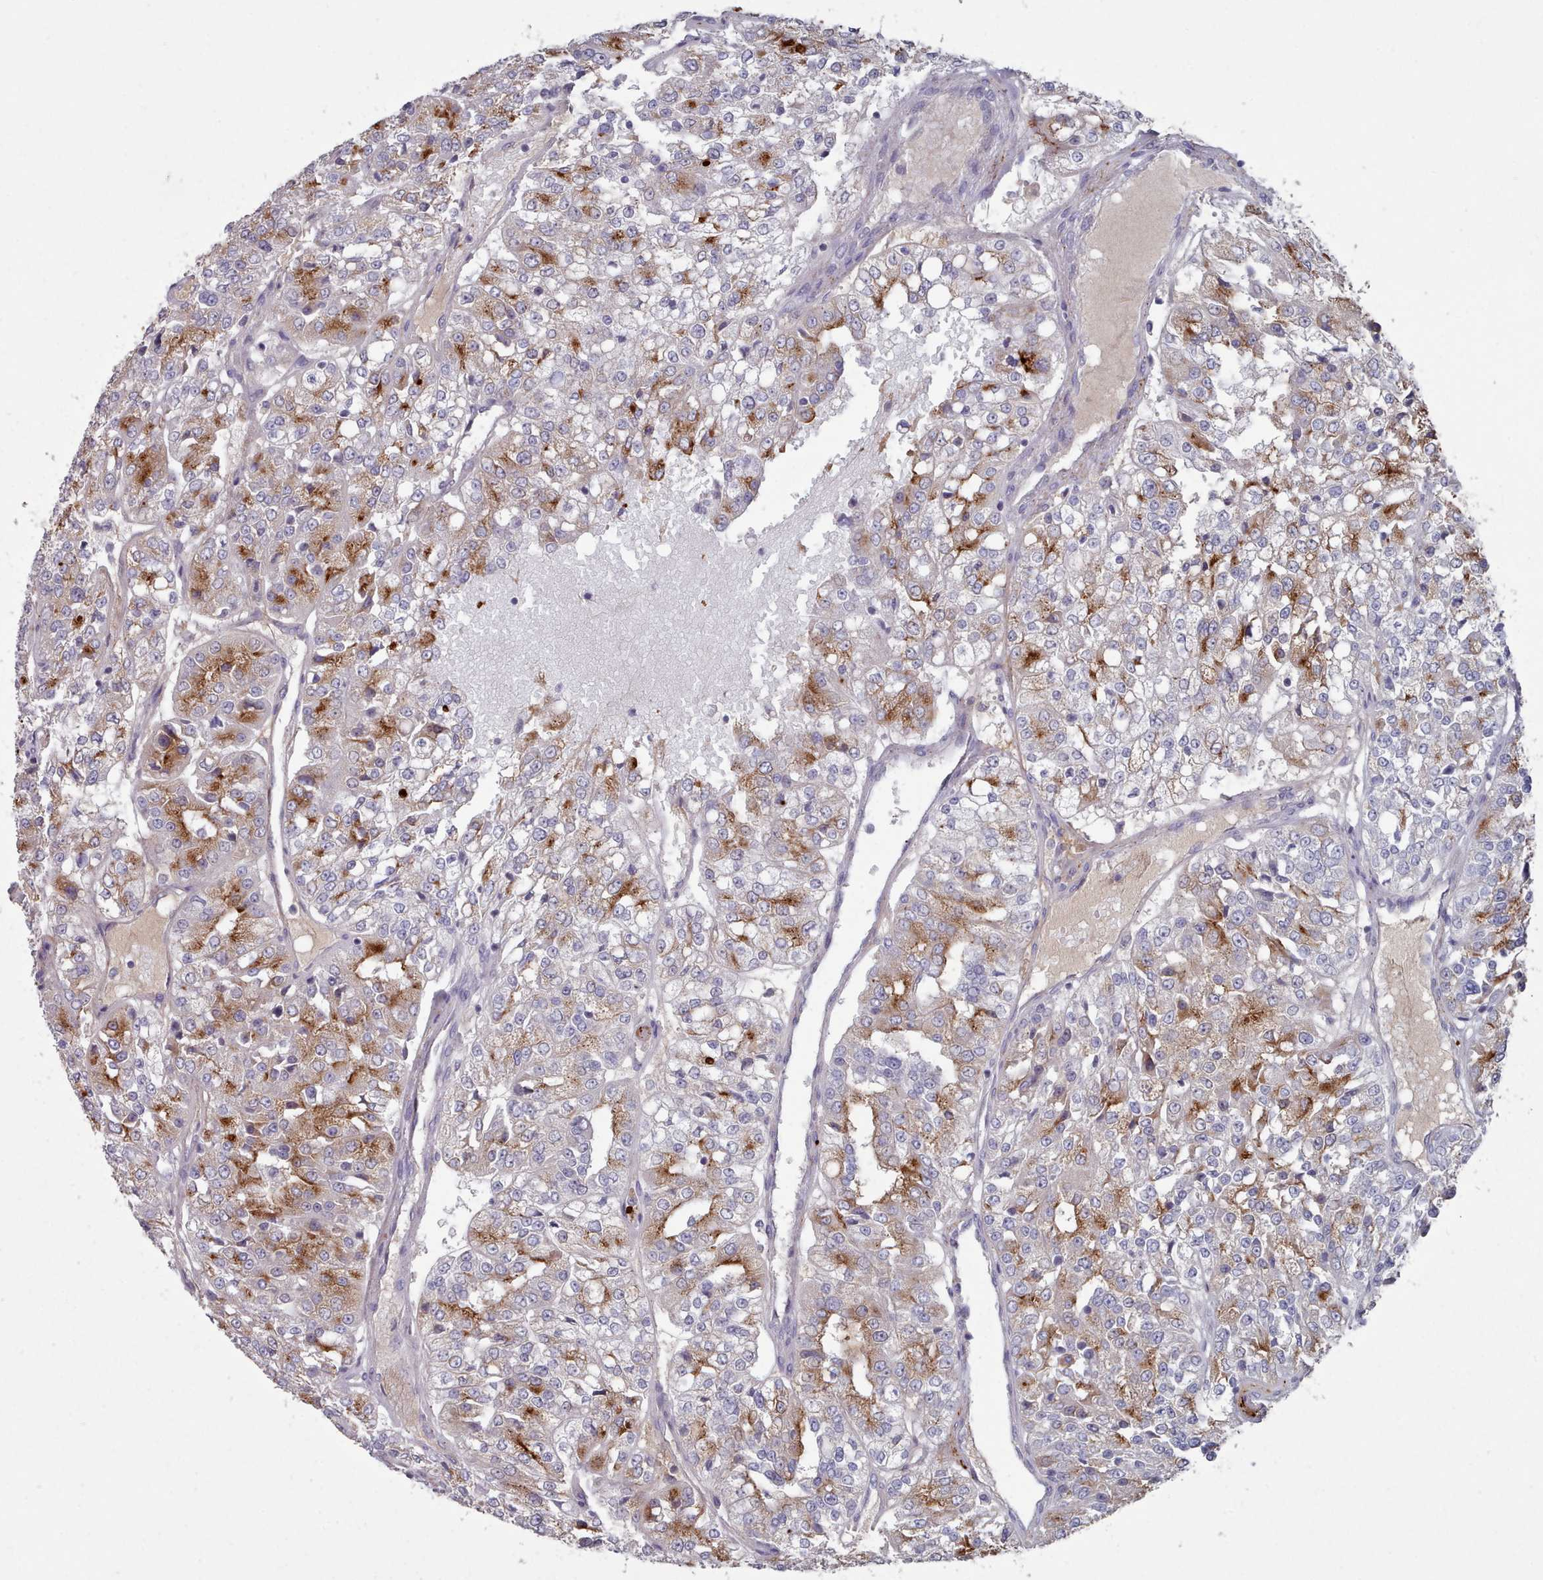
{"staining": {"intensity": "strong", "quantity": "25%-75%", "location": "cytoplasmic/membranous"}, "tissue": "renal cancer", "cell_type": "Tumor cells", "image_type": "cancer", "snomed": [{"axis": "morphology", "description": "Adenocarcinoma, NOS"}, {"axis": "topography", "description": "Kidney"}], "caption": "A photomicrograph of renal cancer (adenocarcinoma) stained for a protein demonstrates strong cytoplasmic/membranous brown staining in tumor cells.", "gene": "TRARG1", "patient": {"sex": "female", "age": 63}}